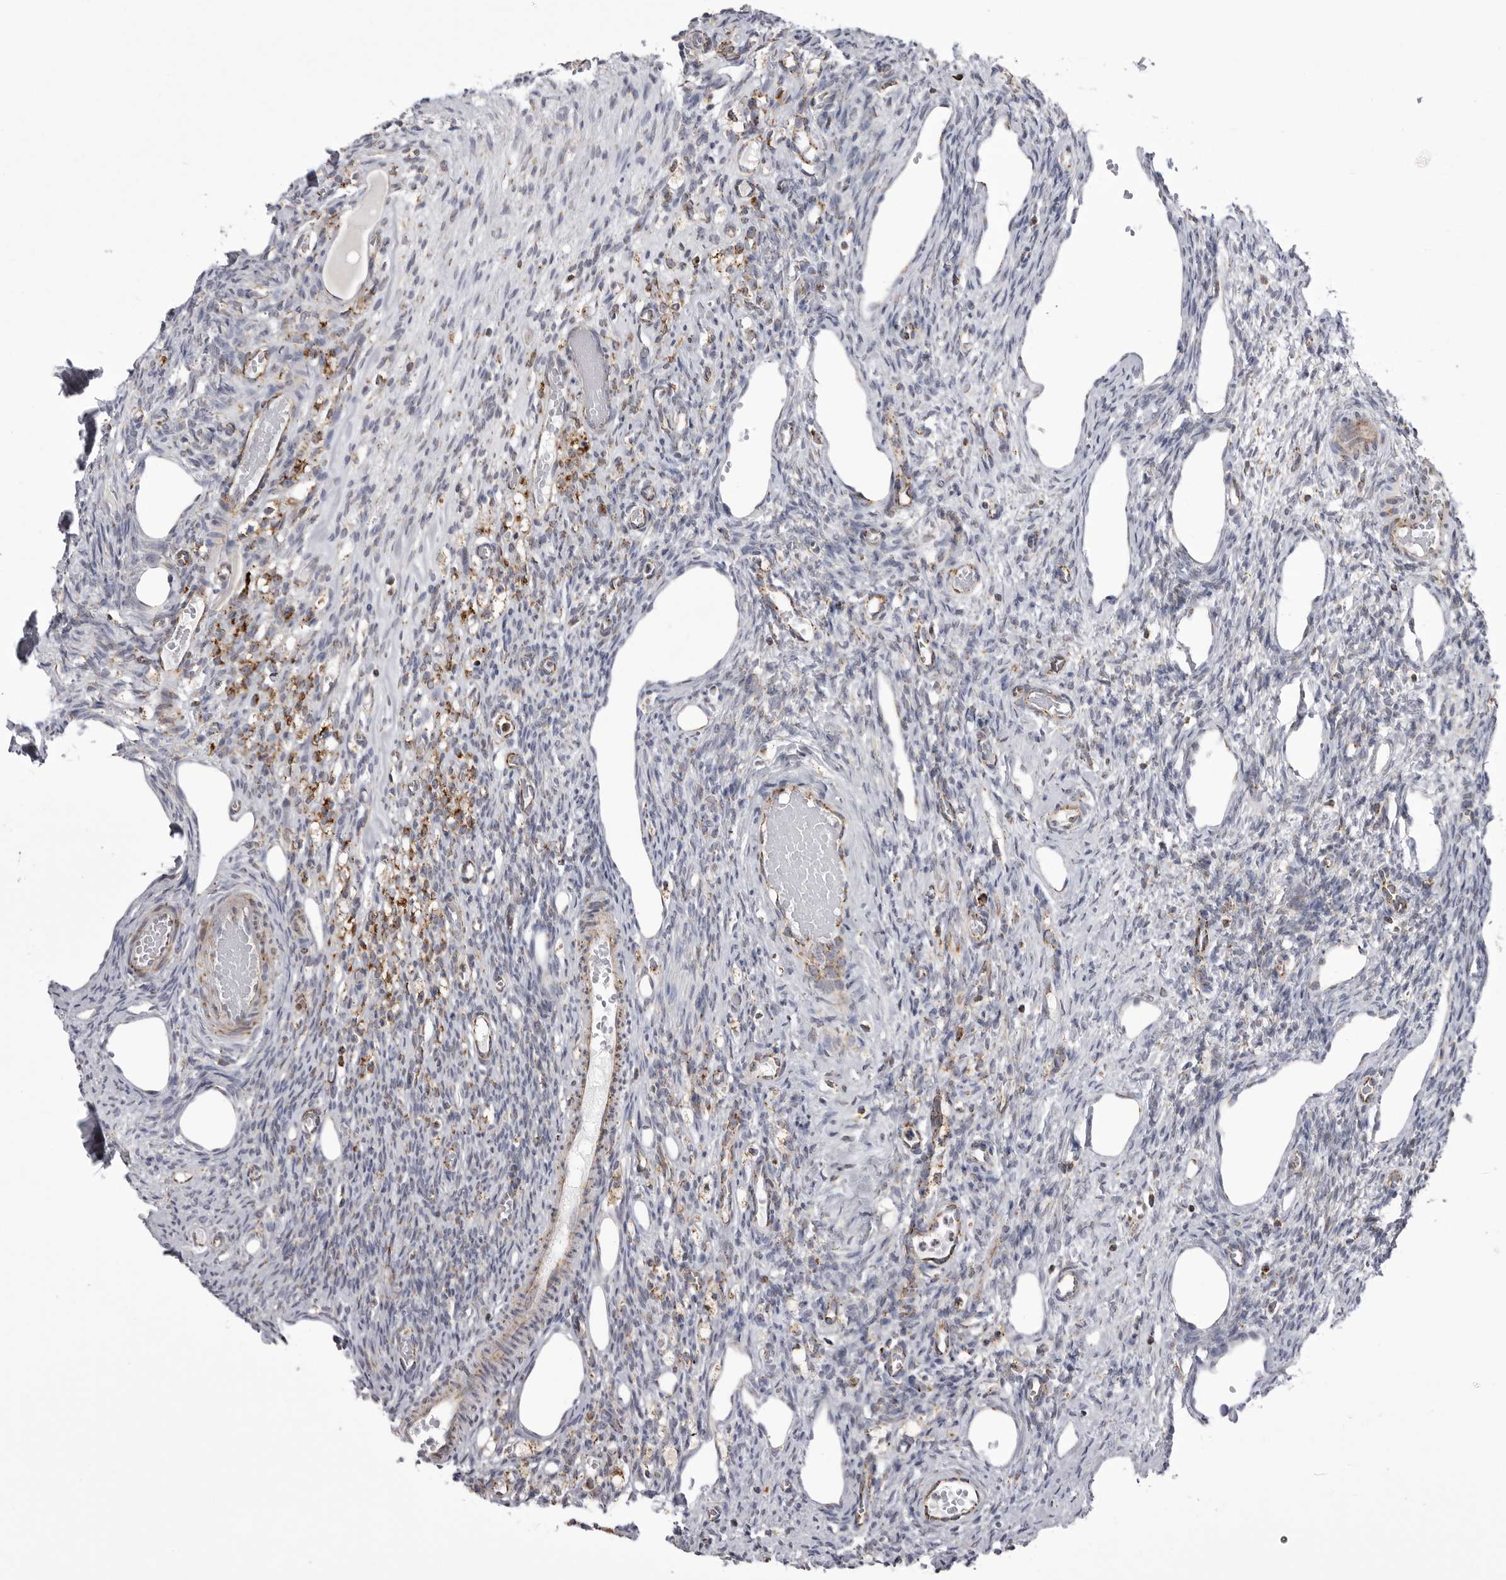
{"staining": {"intensity": "moderate", "quantity": "25%-75%", "location": "cytoplasmic/membranous"}, "tissue": "ovary", "cell_type": "Ovarian stroma cells", "image_type": "normal", "snomed": [{"axis": "morphology", "description": "Normal tissue, NOS"}, {"axis": "topography", "description": "Ovary"}], "caption": "Human ovary stained for a protein (brown) reveals moderate cytoplasmic/membranous positive expression in approximately 25%-75% of ovarian stroma cells.", "gene": "TUFM", "patient": {"sex": "female", "age": 33}}